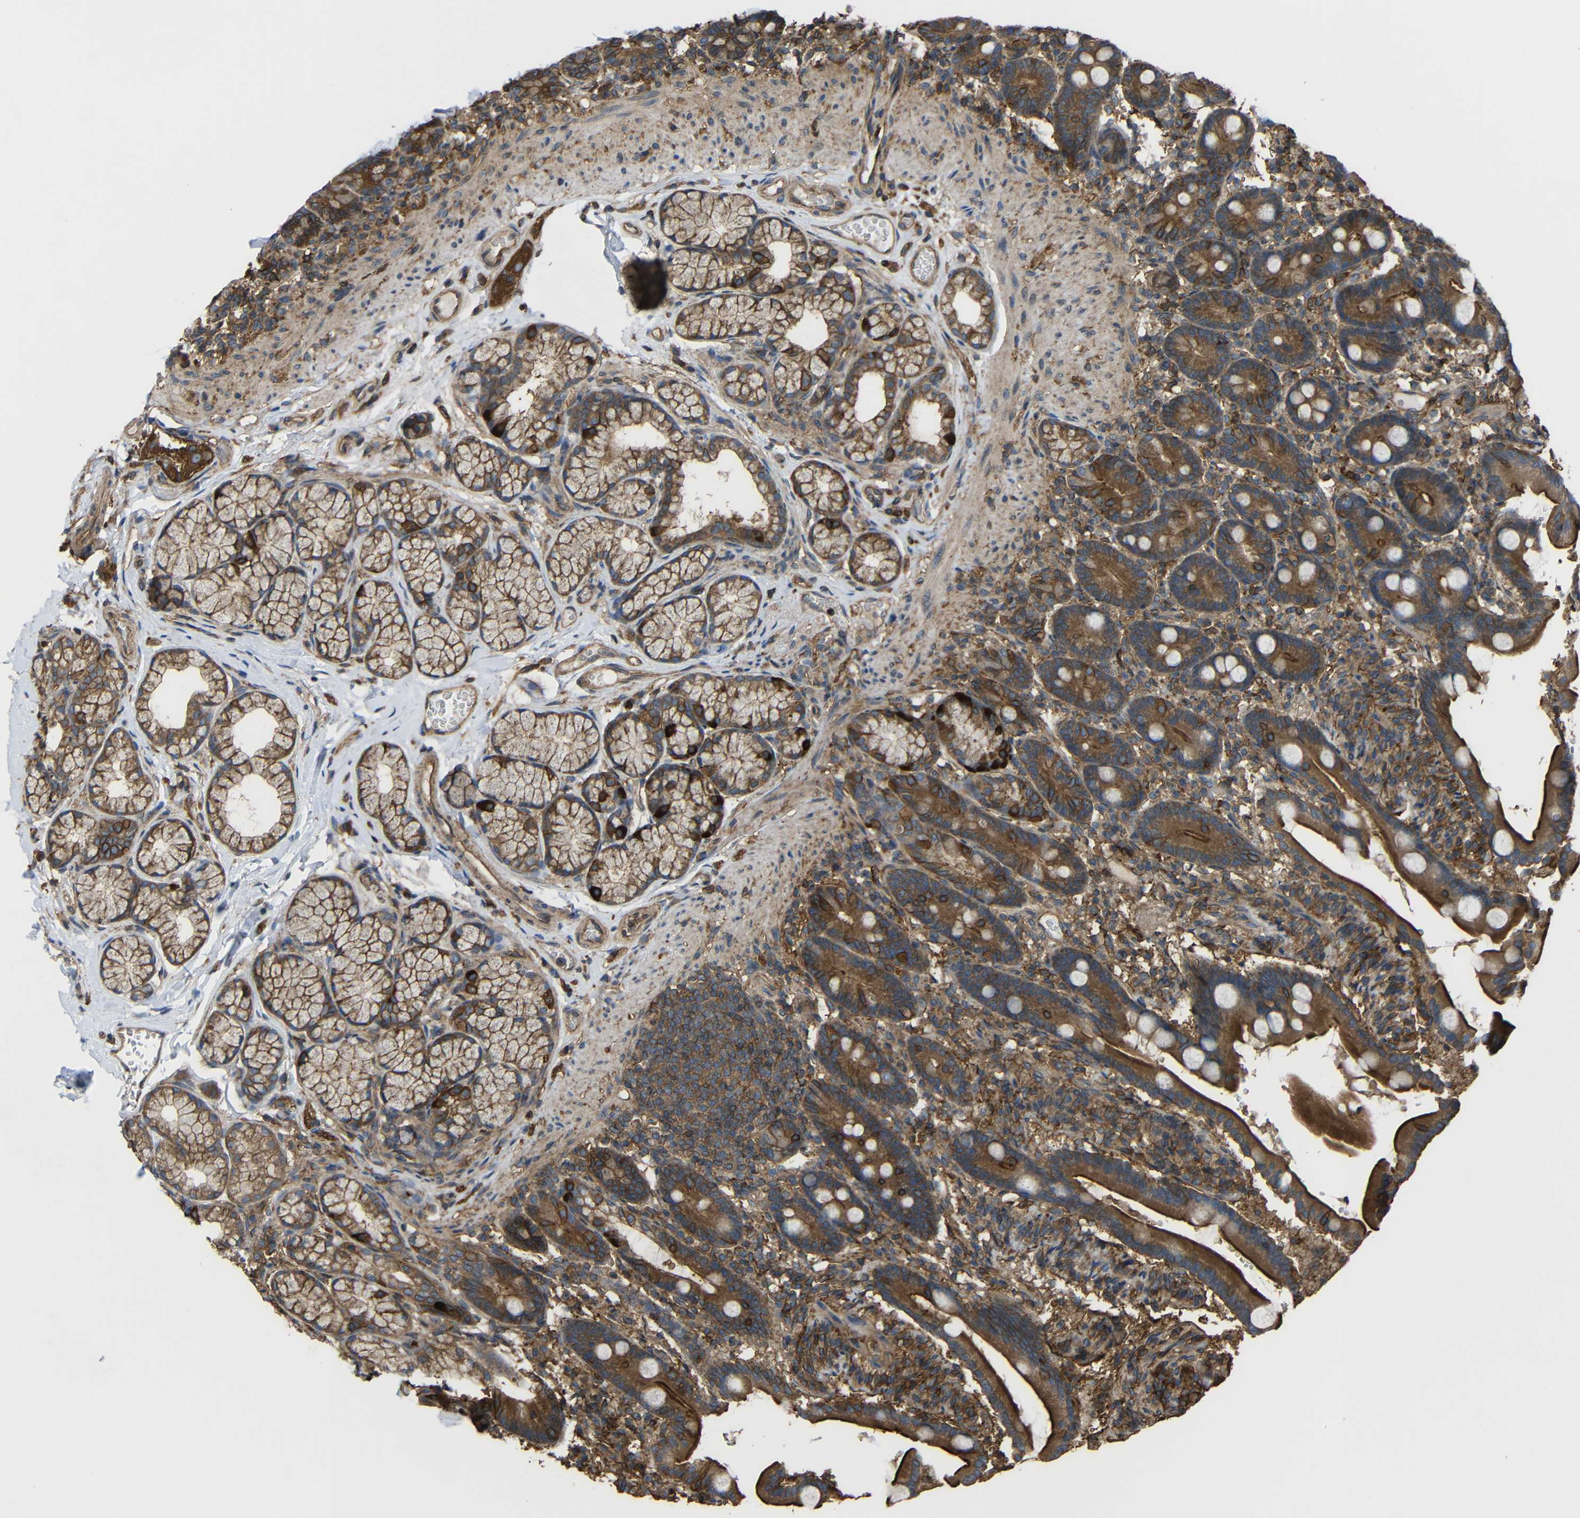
{"staining": {"intensity": "moderate", "quantity": ">75%", "location": "cytoplasmic/membranous"}, "tissue": "duodenum", "cell_type": "Glandular cells", "image_type": "normal", "snomed": [{"axis": "morphology", "description": "Normal tissue, NOS"}, {"axis": "topography", "description": "Duodenum"}], "caption": "This is a histology image of immunohistochemistry staining of normal duodenum, which shows moderate positivity in the cytoplasmic/membranous of glandular cells.", "gene": "TREM2", "patient": {"sex": "male", "age": 54}}